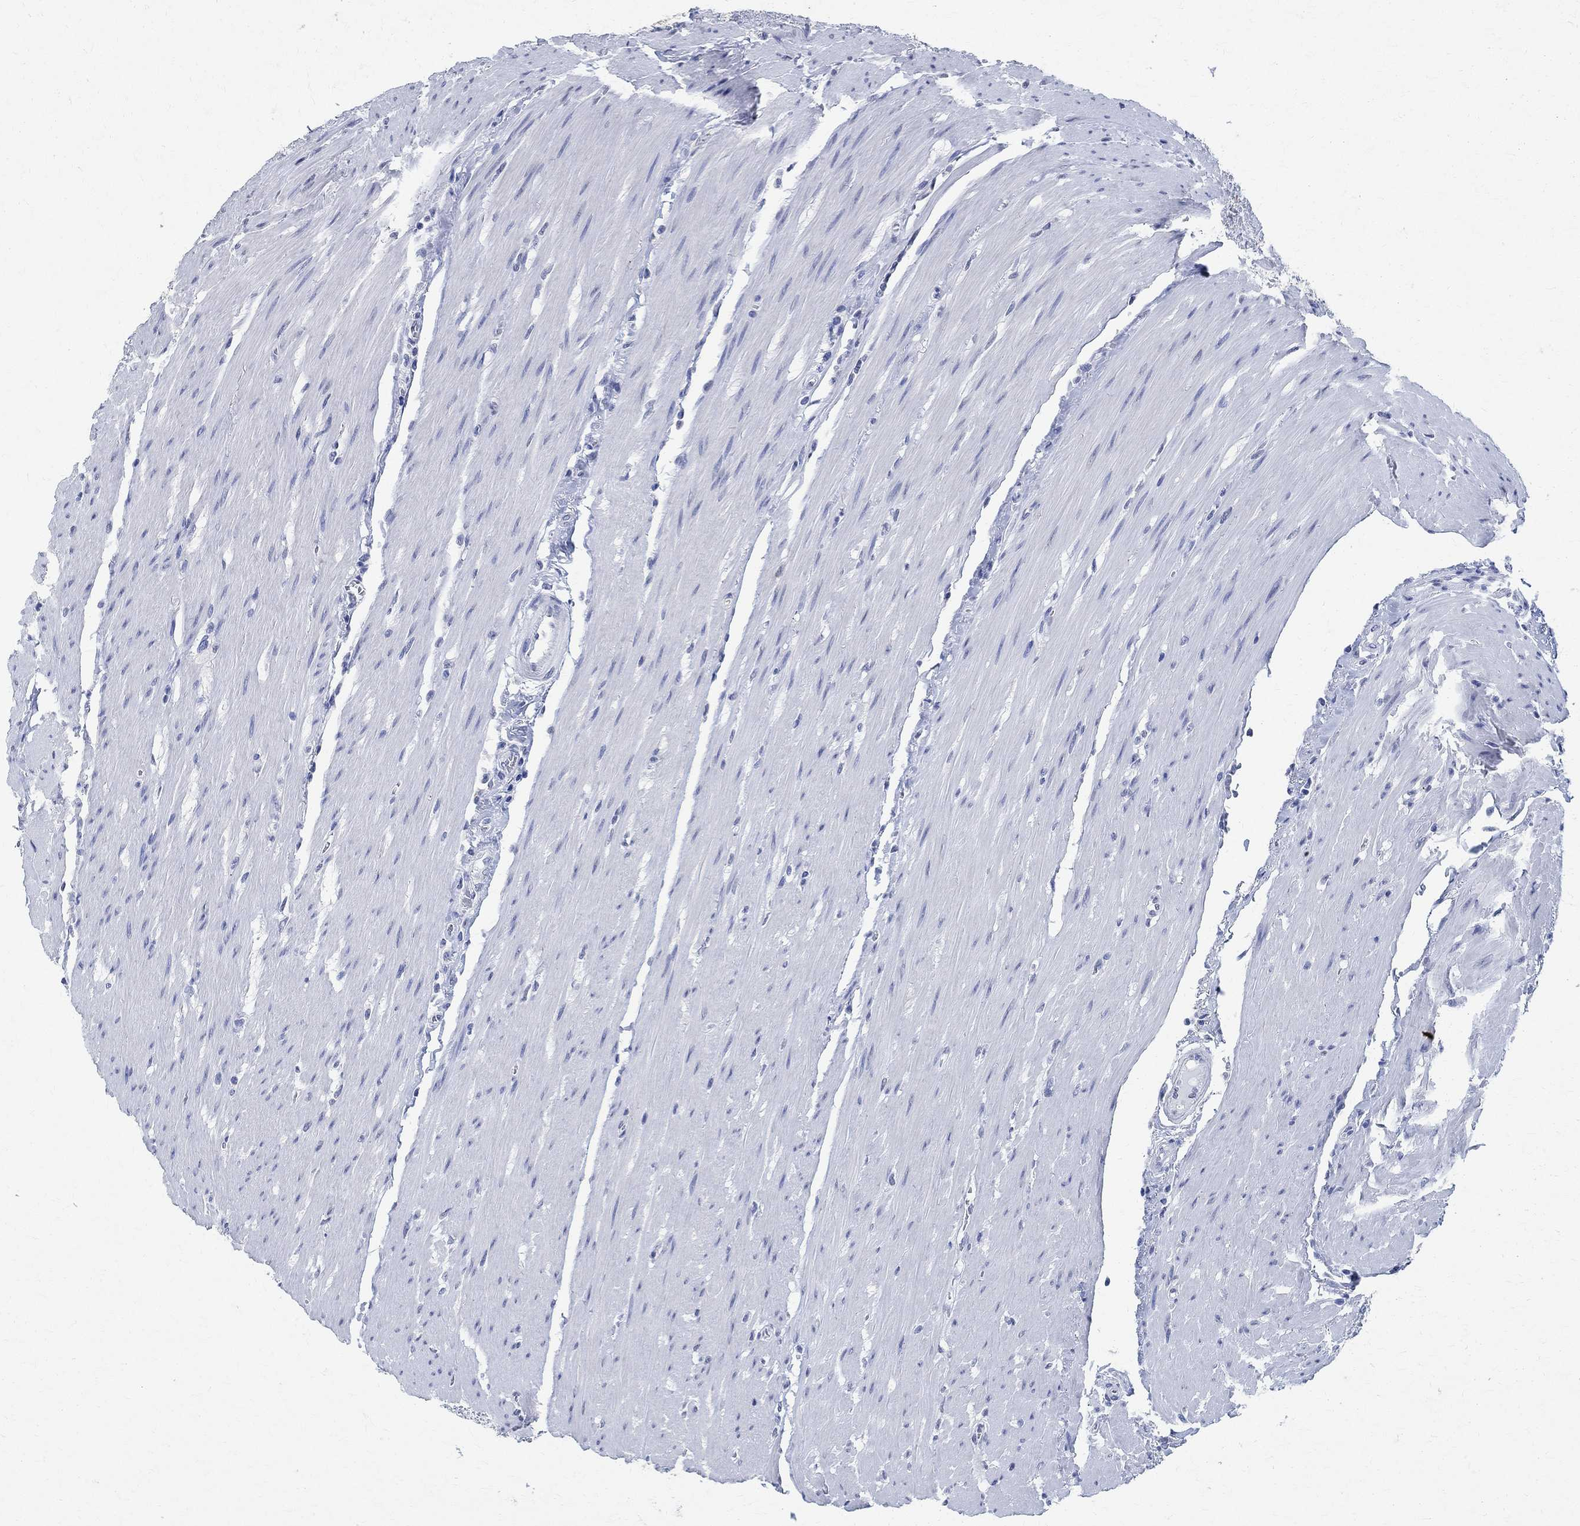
{"staining": {"intensity": "negative", "quantity": "none", "location": "none"}, "tissue": "colon", "cell_type": "Endothelial cells", "image_type": "normal", "snomed": [{"axis": "morphology", "description": "Normal tissue, NOS"}, {"axis": "topography", "description": "Colon"}], "caption": "Immunohistochemical staining of benign human colon exhibits no significant expression in endothelial cells.", "gene": "TMEM221", "patient": {"sex": "female", "age": 65}}